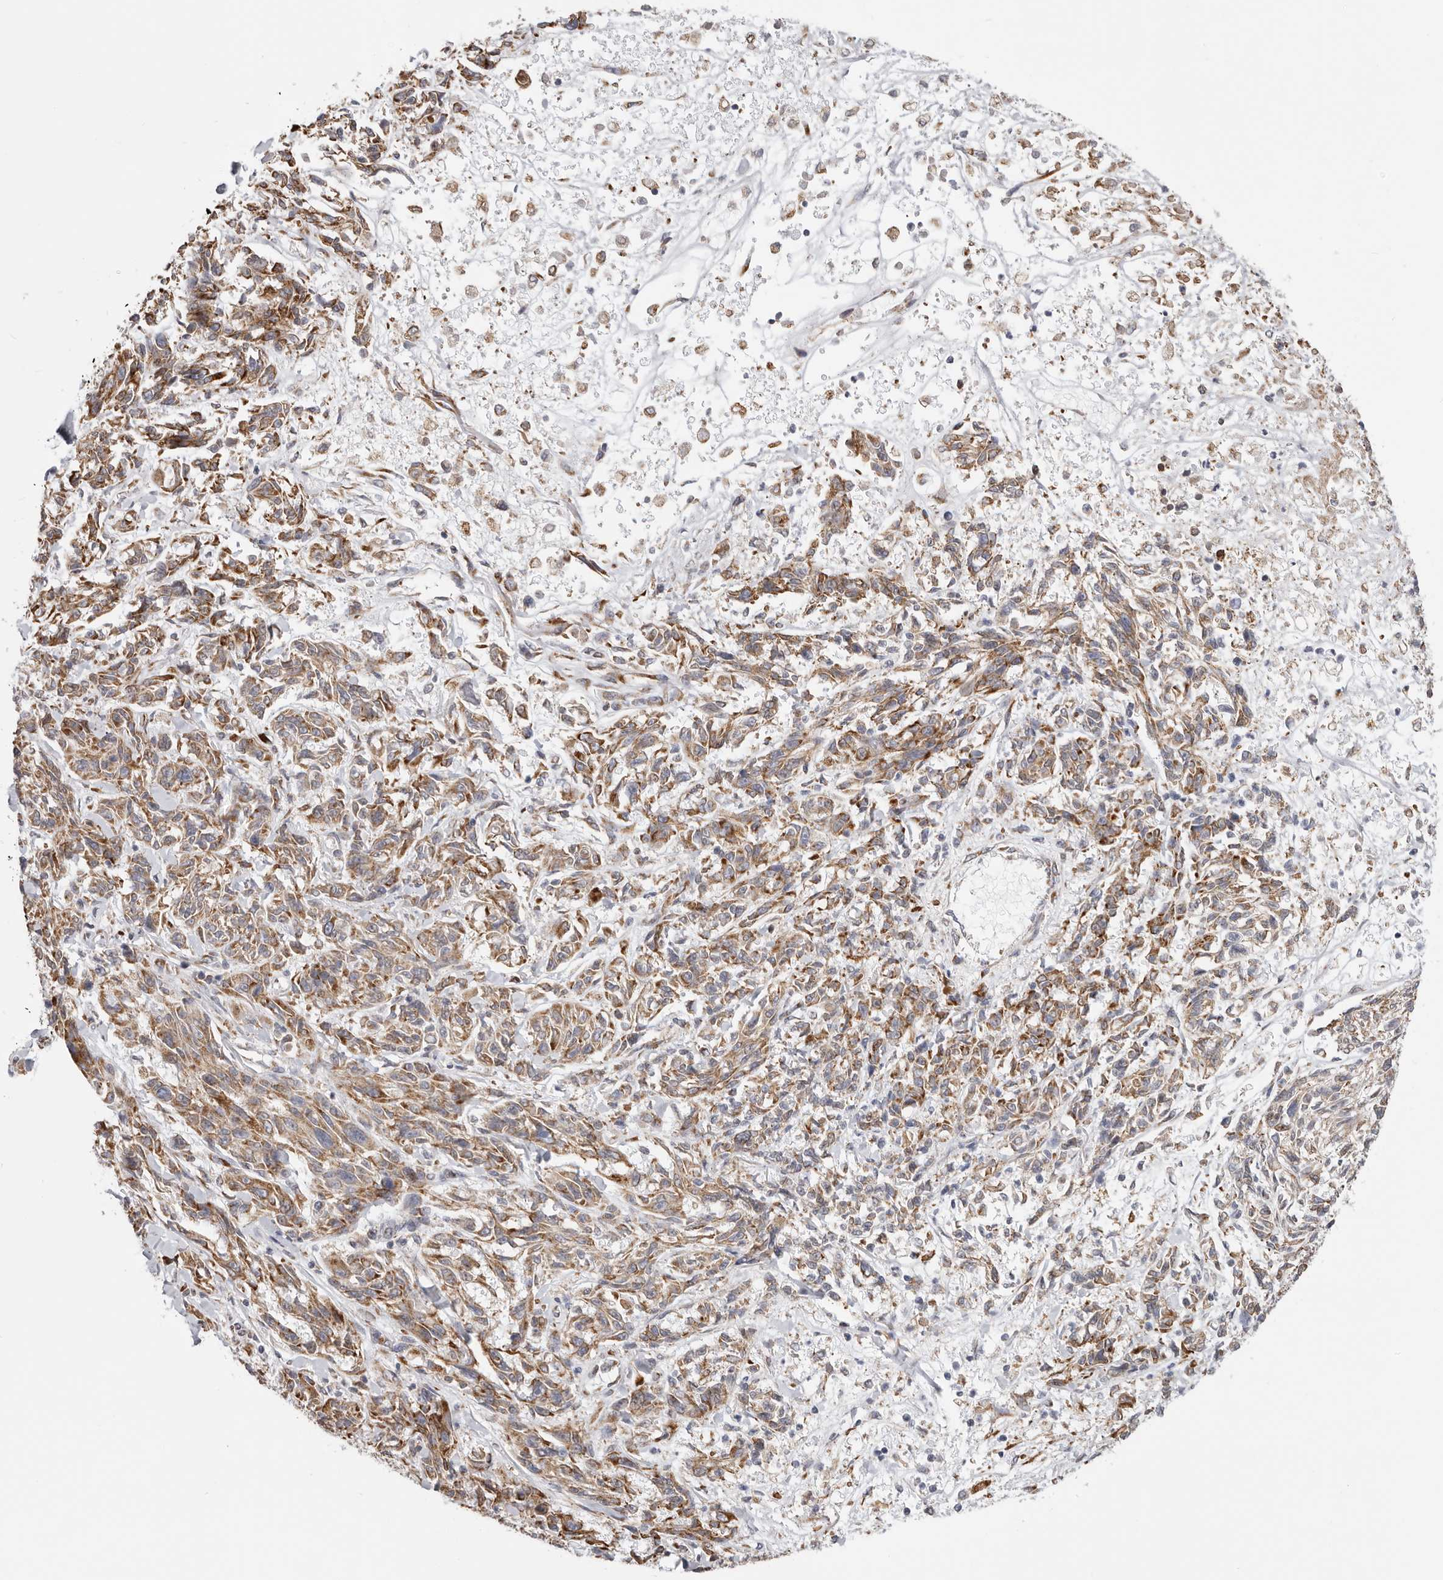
{"staining": {"intensity": "moderate", "quantity": ">75%", "location": "cytoplasmic/membranous"}, "tissue": "melanoma", "cell_type": "Tumor cells", "image_type": "cancer", "snomed": [{"axis": "morphology", "description": "Malignant melanoma, NOS"}, {"axis": "topography", "description": "Skin"}], "caption": "Protein expression analysis of human malignant melanoma reveals moderate cytoplasmic/membranous staining in approximately >75% of tumor cells. The protein of interest is shown in brown color, while the nuclei are stained blue.", "gene": "IL32", "patient": {"sex": "male", "age": 53}}